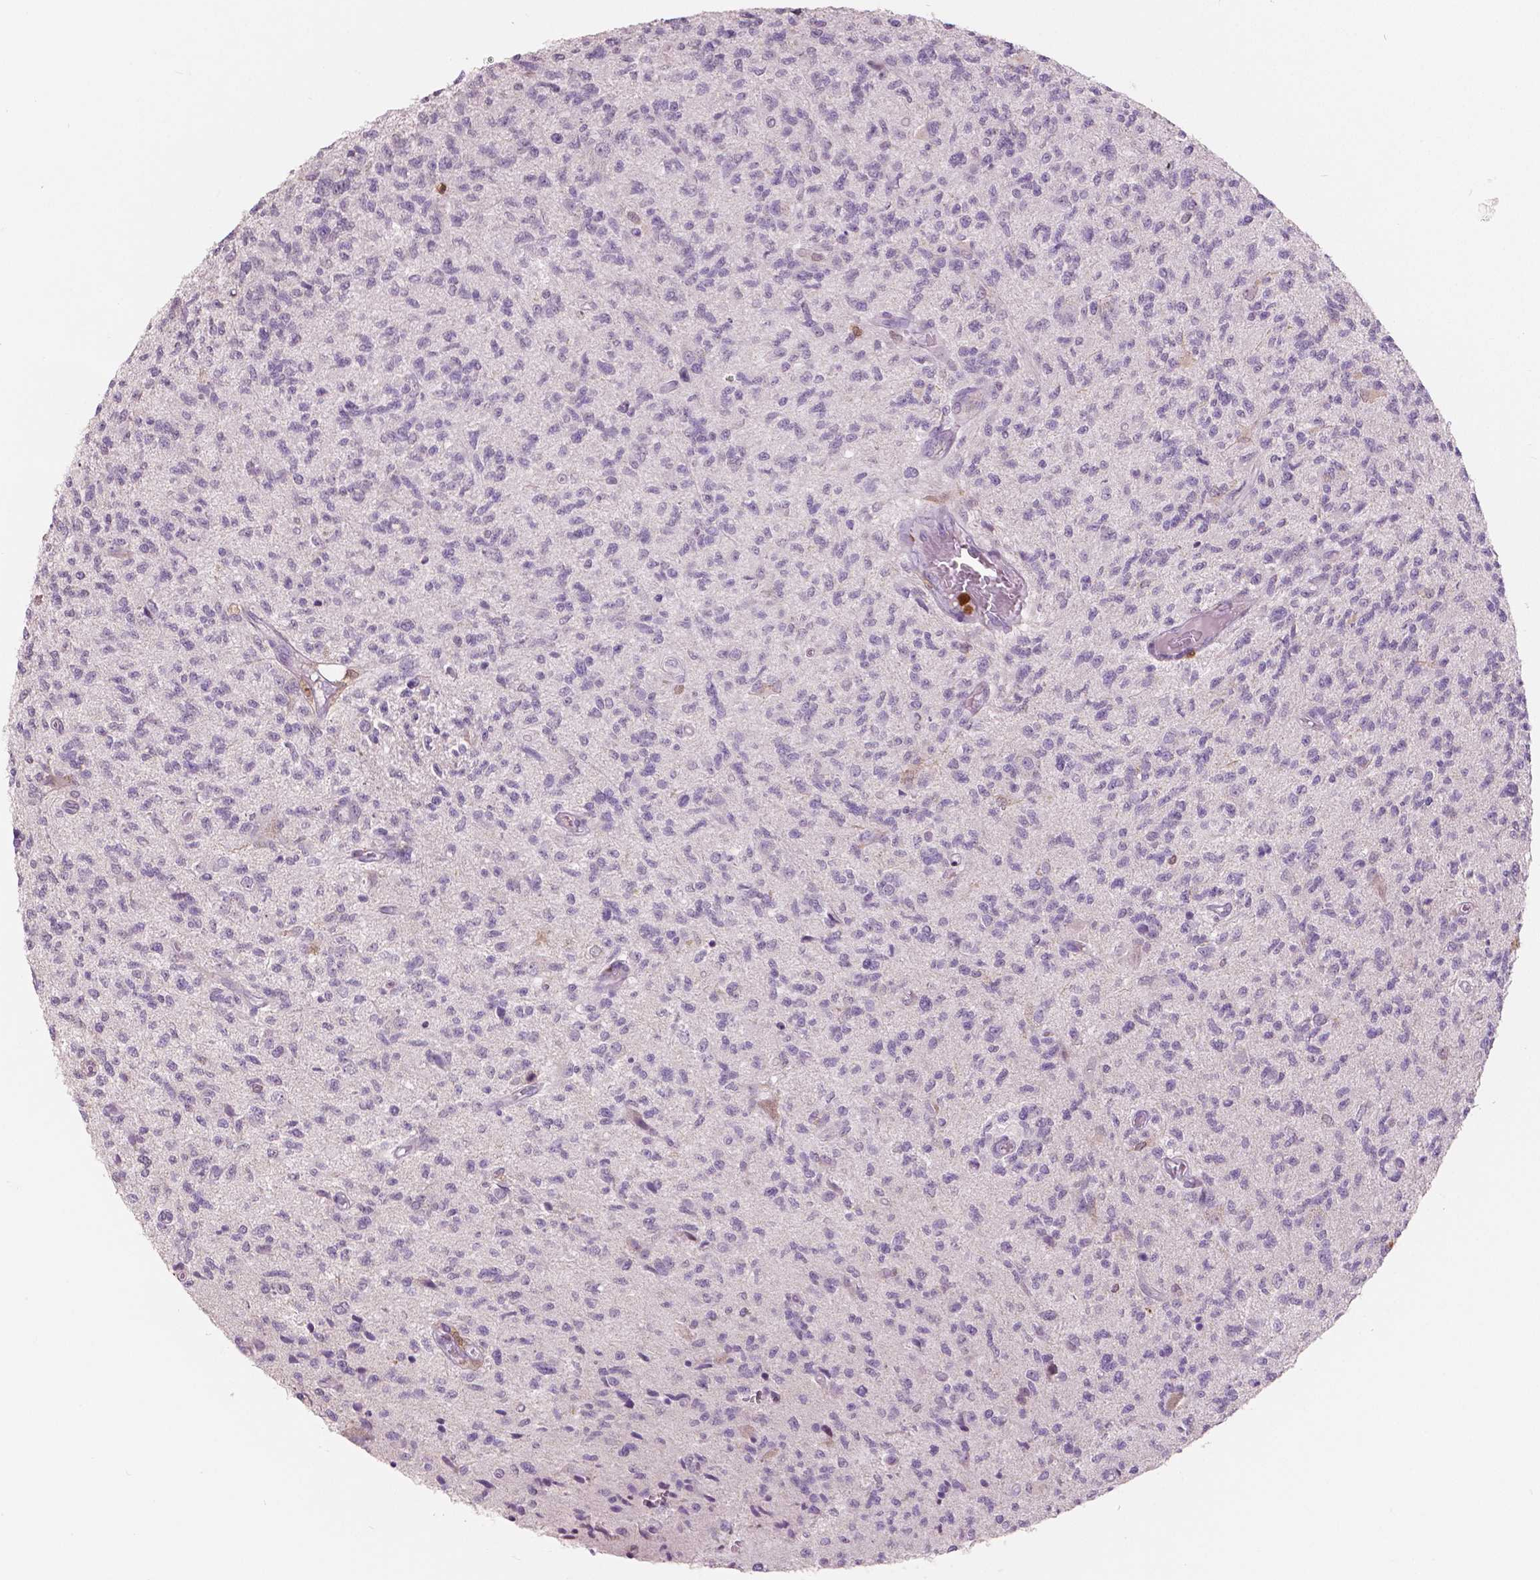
{"staining": {"intensity": "negative", "quantity": "none", "location": "none"}, "tissue": "glioma", "cell_type": "Tumor cells", "image_type": "cancer", "snomed": [{"axis": "morphology", "description": "Glioma, malignant, High grade"}, {"axis": "topography", "description": "Brain"}], "caption": "Immunohistochemistry histopathology image of malignant high-grade glioma stained for a protein (brown), which exhibits no positivity in tumor cells.", "gene": "S100A4", "patient": {"sex": "male", "age": 56}}